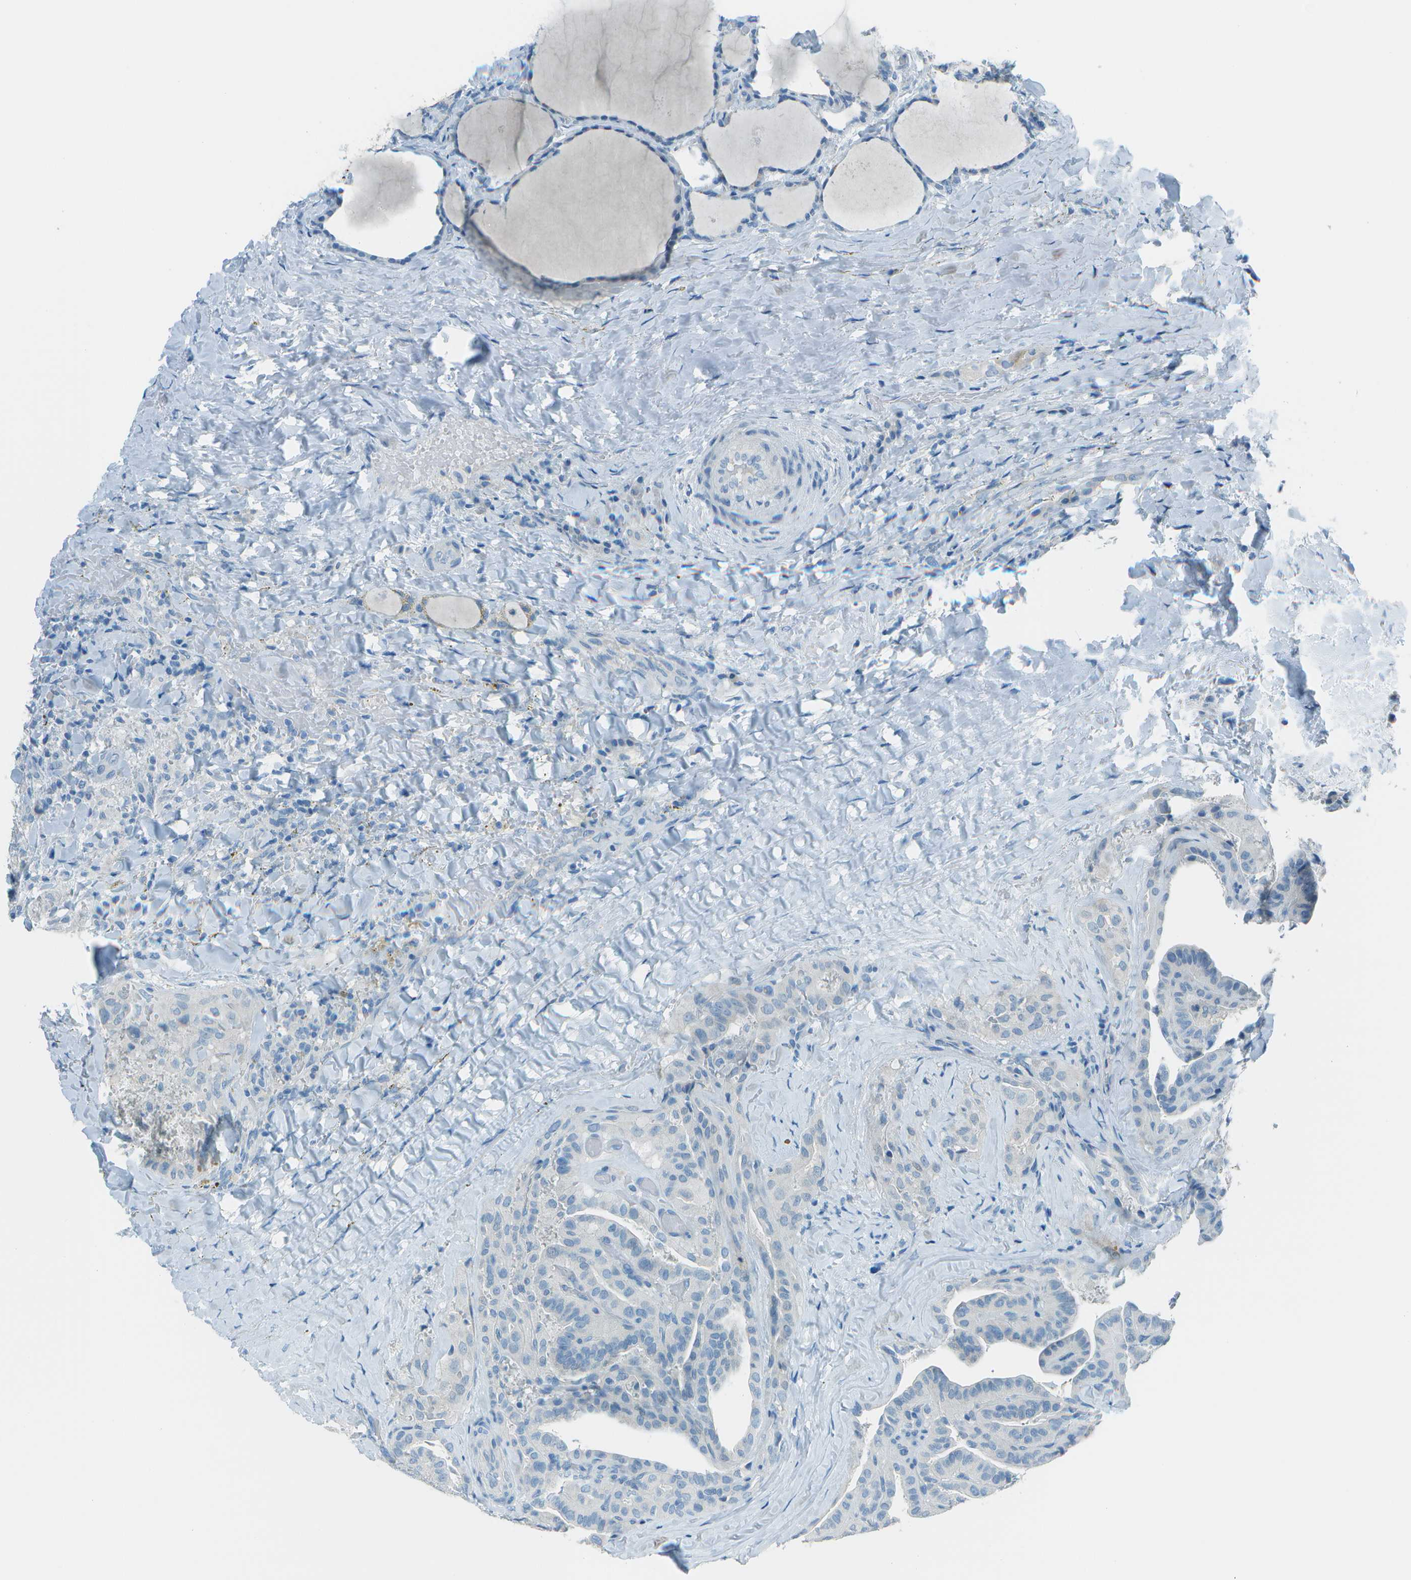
{"staining": {"intensity": "negative", "quantity": "none", "location": "none"}, "tissue": "thyroid cancer", "cell_type": "Tumor cells", "image_type": "cancer", "snomed": [{"axis": "morphology", "description": "Papillary adenocarcinoma, NOS"}, {"axis": "topography", "description": "Thyroid gland"}], "caption": "Papillary adenocarcinoma (thyroid) stained for a protein using immunohistochemistry demonstrates no expression tumor cells.", "gene": "FGF1", "patient": {"sex": "male", "age": 77}}